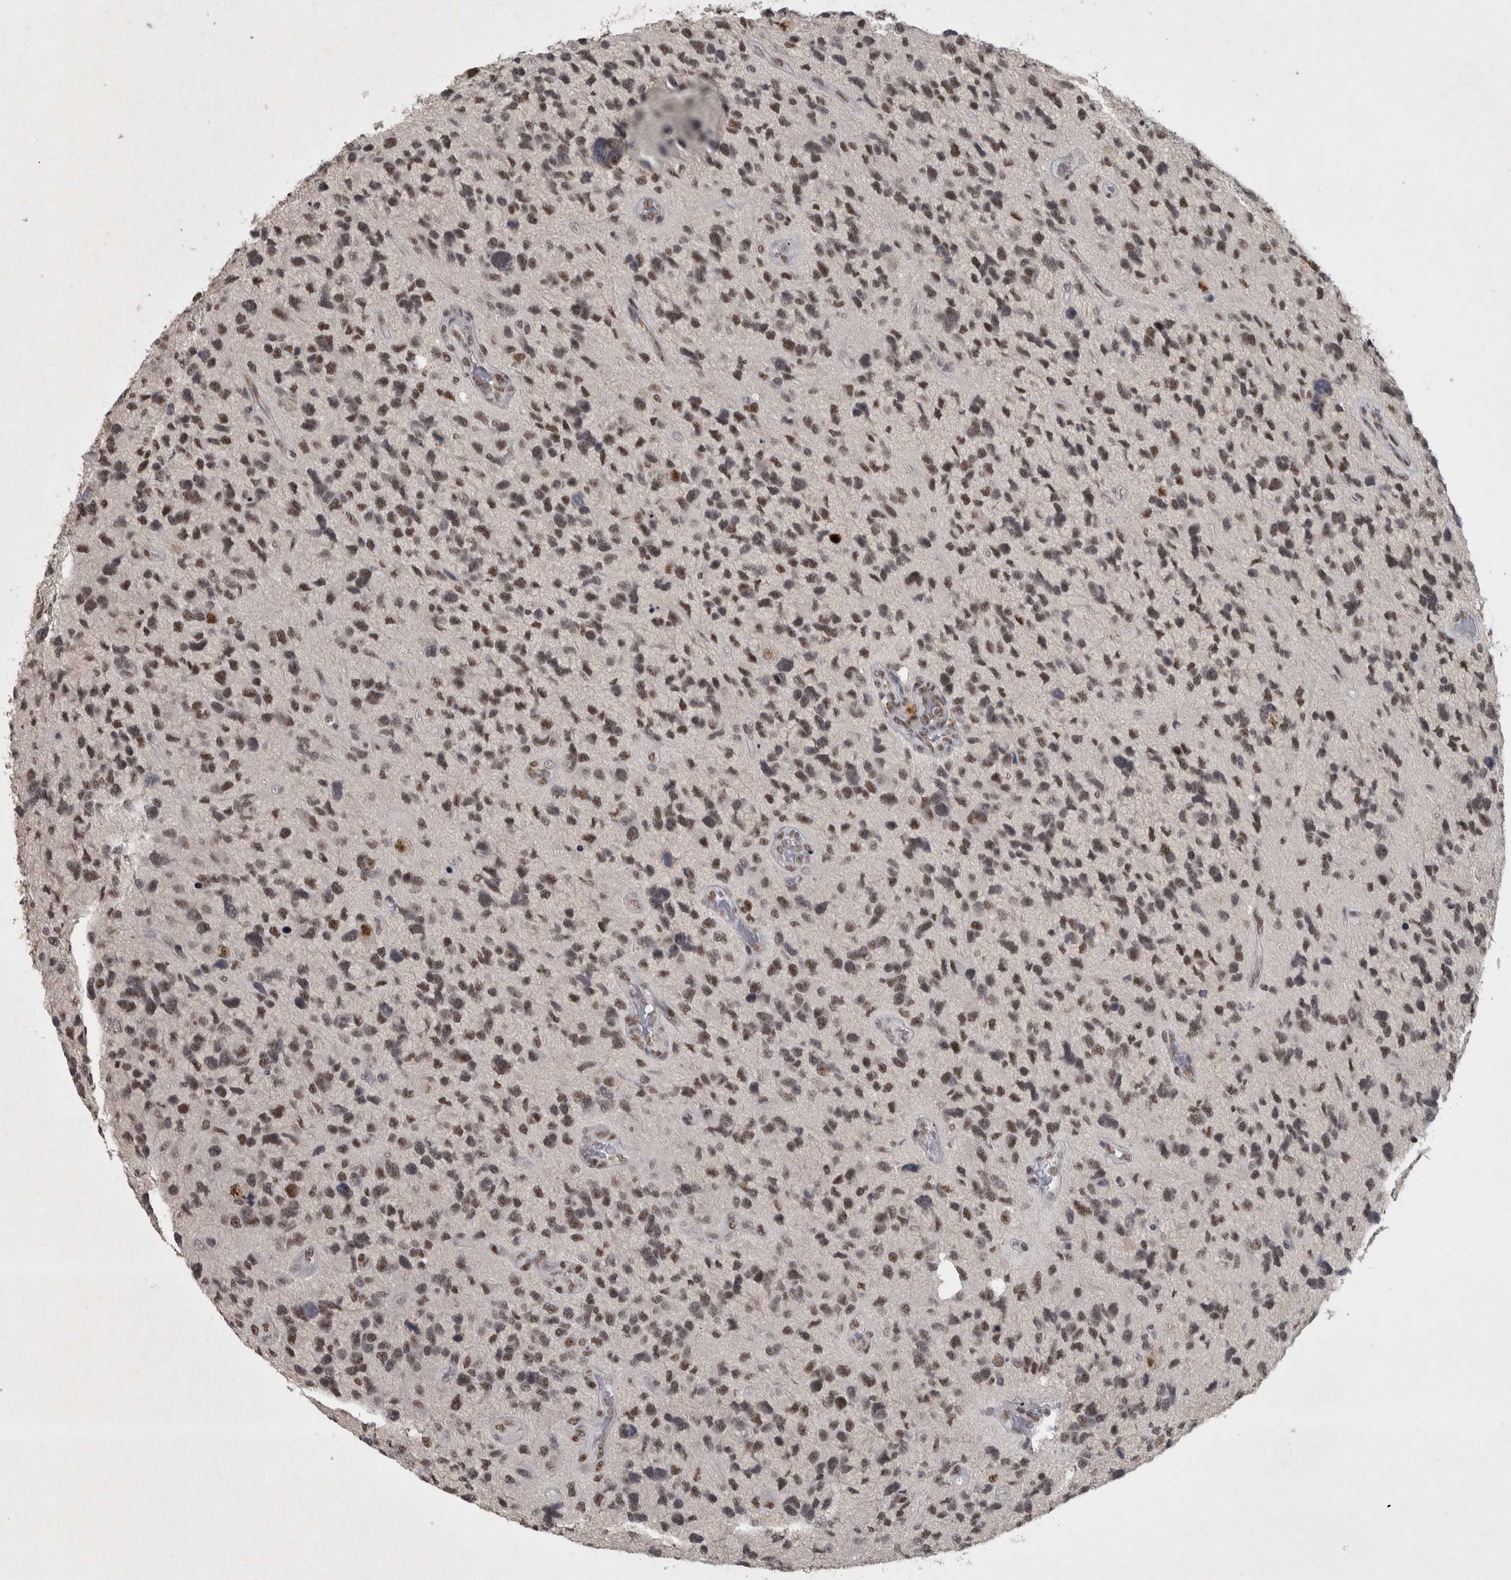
{"staining": {"intensity": "moderate", "quantity": ">75%", "location": "nuclear"}, "tissue": "glioma", "cell_type": "Tumor cells", "image_type": "cancer", "snomed": [{"axis": "morphology", "description": "Glioma, malignant, High grade"}, {"axis": "topography", "description": "Brain"}], "caption": "This is a photomicrograph of IHC staining of glioma, which shows moderate expression in the nuclear of tumor cells.", "gene": "DDX42", "patient": {"sex": "female", "age": 58}}